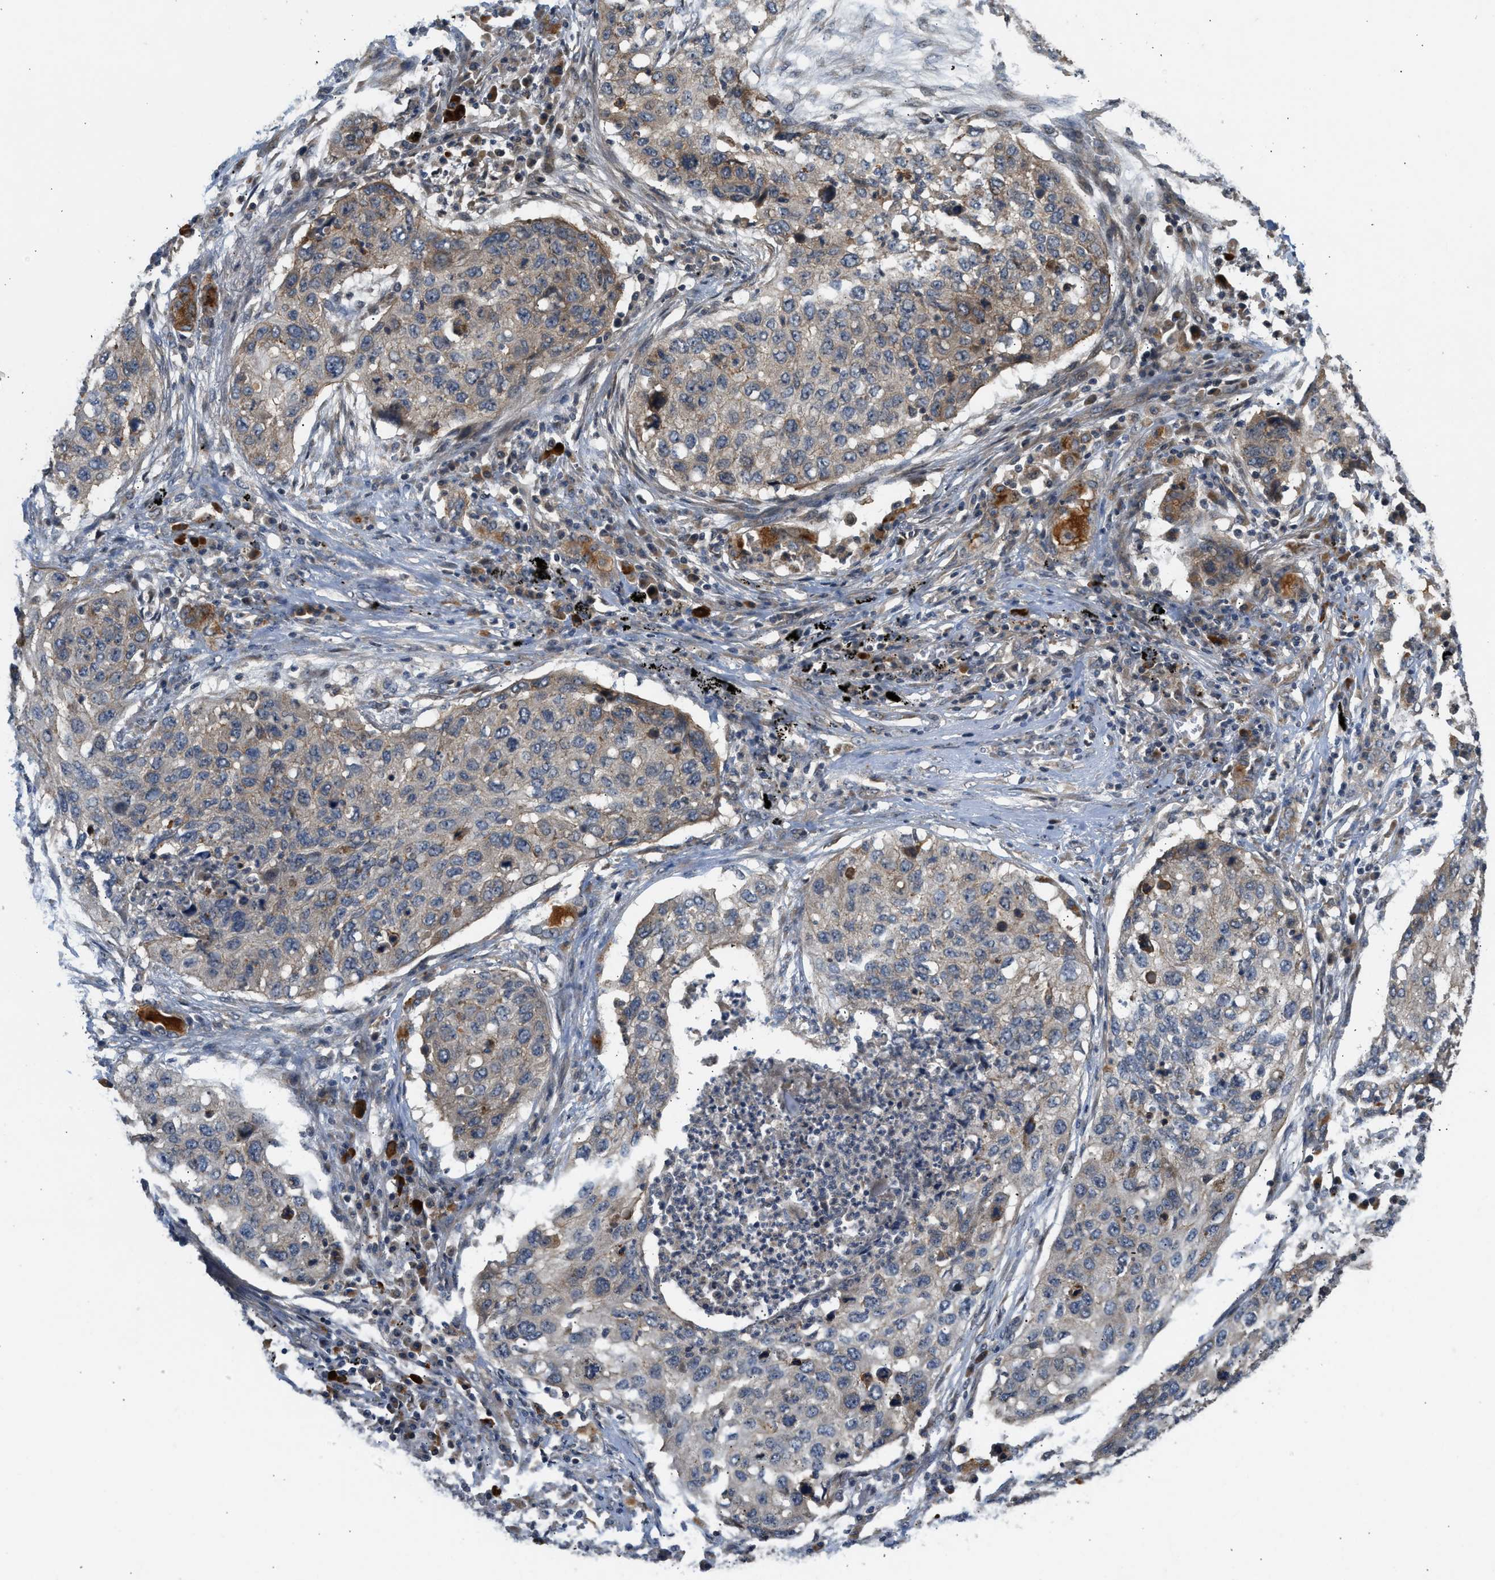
{"staining": {"intensity": "weak", "quantity": "<25%", "location": "cytoplasmic/membranous"}, "tissue": "lung cancer", "cell_type": "Tumor cells", "image_type": "cancer", "snomed": [{"axis": "morphology", "description": "Squamous cell carcinoma, NOS"}, {"axis": "topography", "description": "Lung"}], "caption": "Human lung squamous cell carcinoma stained for a protein using immunohistochemistry (IHC) reveals no staining in tumor cells.", "gene": "ADCY8", "patient": {"sex": "female", "age": 63}}